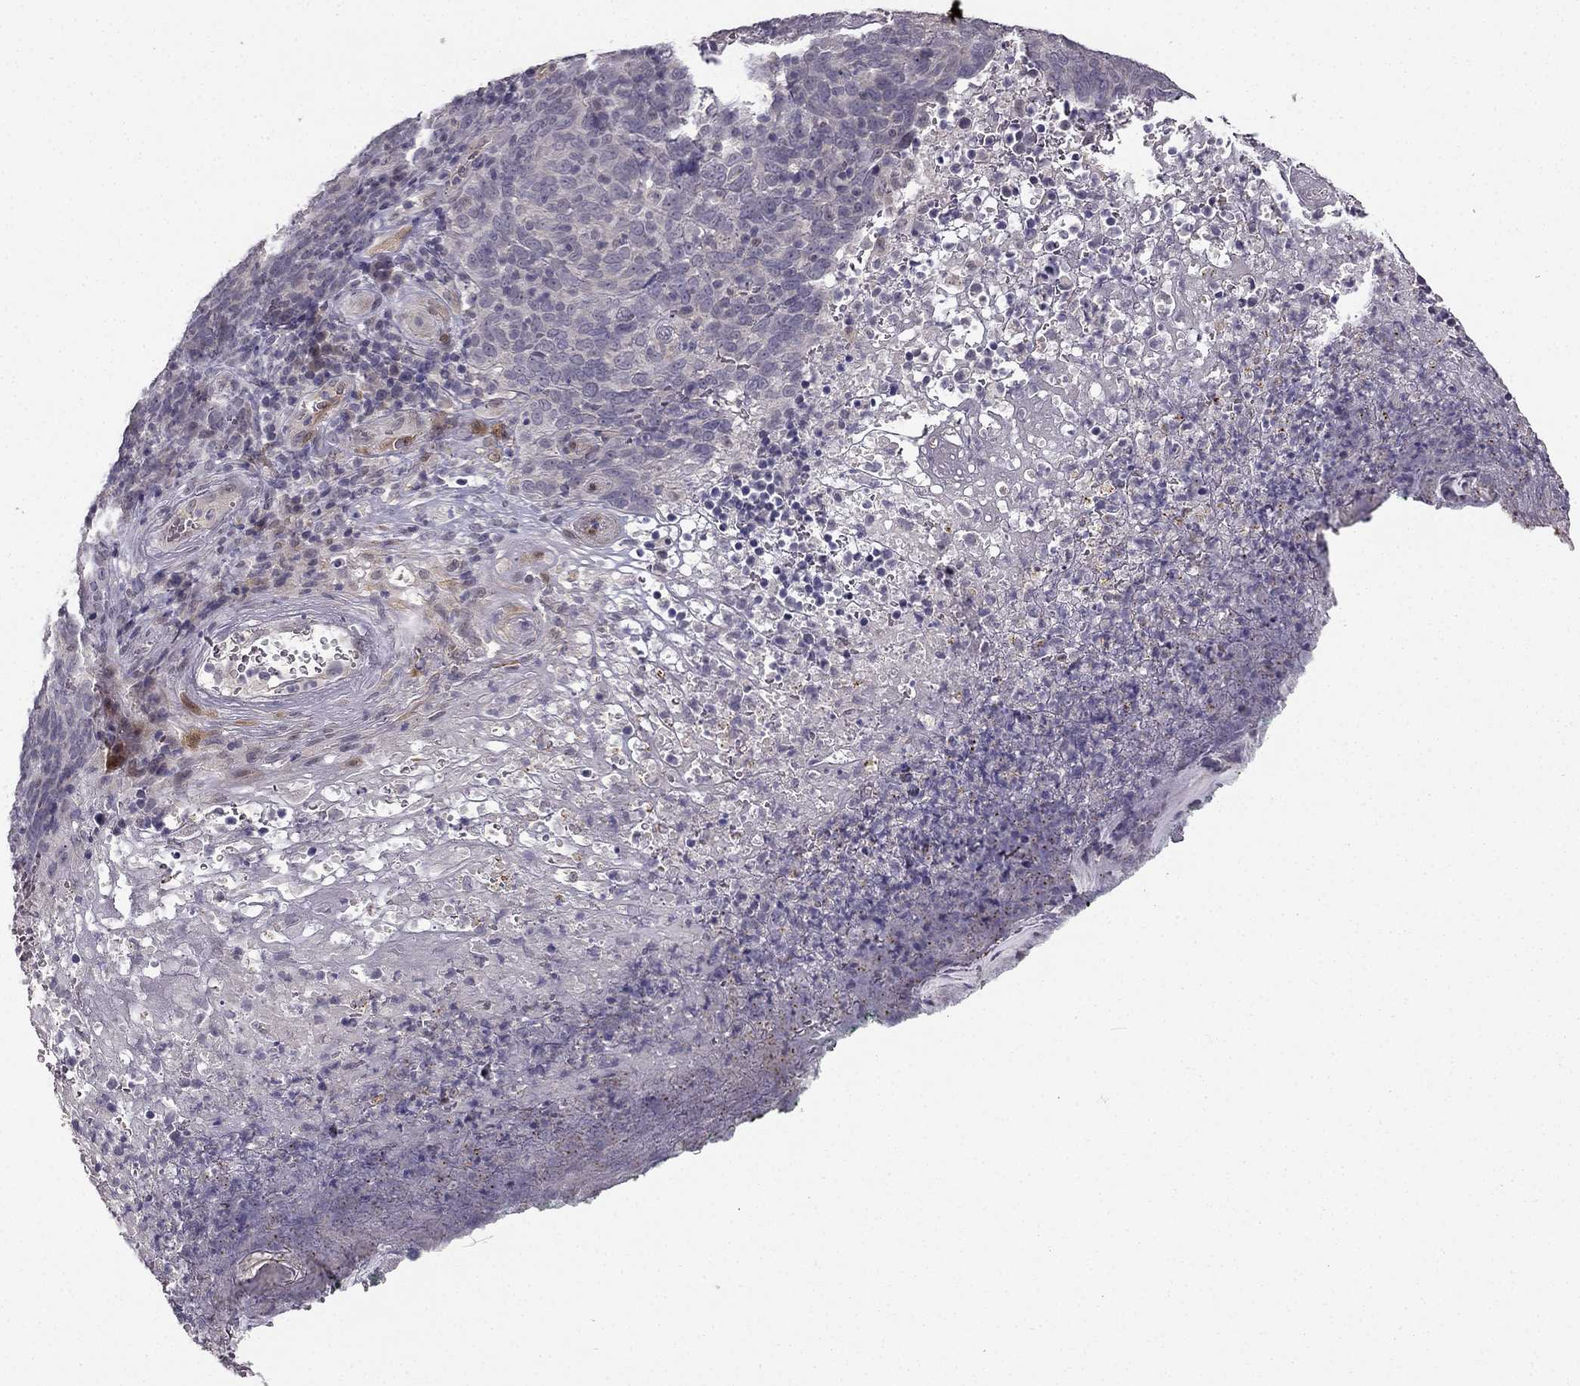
{"staining": {"intensity": "negative", "quantity": "none", "location": "none"}, "tissue": "skin cancer", "cell_type": "Tumor cells", "image_type": "cancer", "snomed": [{"axis": "morphology", "description": "Squamous cell carcinoma, NOS"}, {"axis": "topography", "description": "Skin"}, {"axis": "topography", "description": "Anal"}], "caption": "Immunohistochemistry of skin squamous cell carcinoma shows no staining in tumor cells. (Brightfield microscopy of DAB (3,3'-diaminobenzidine) IHC at high magnification).", "gene": "NQO1", "patient": {"sex": "female", "age": 51}}